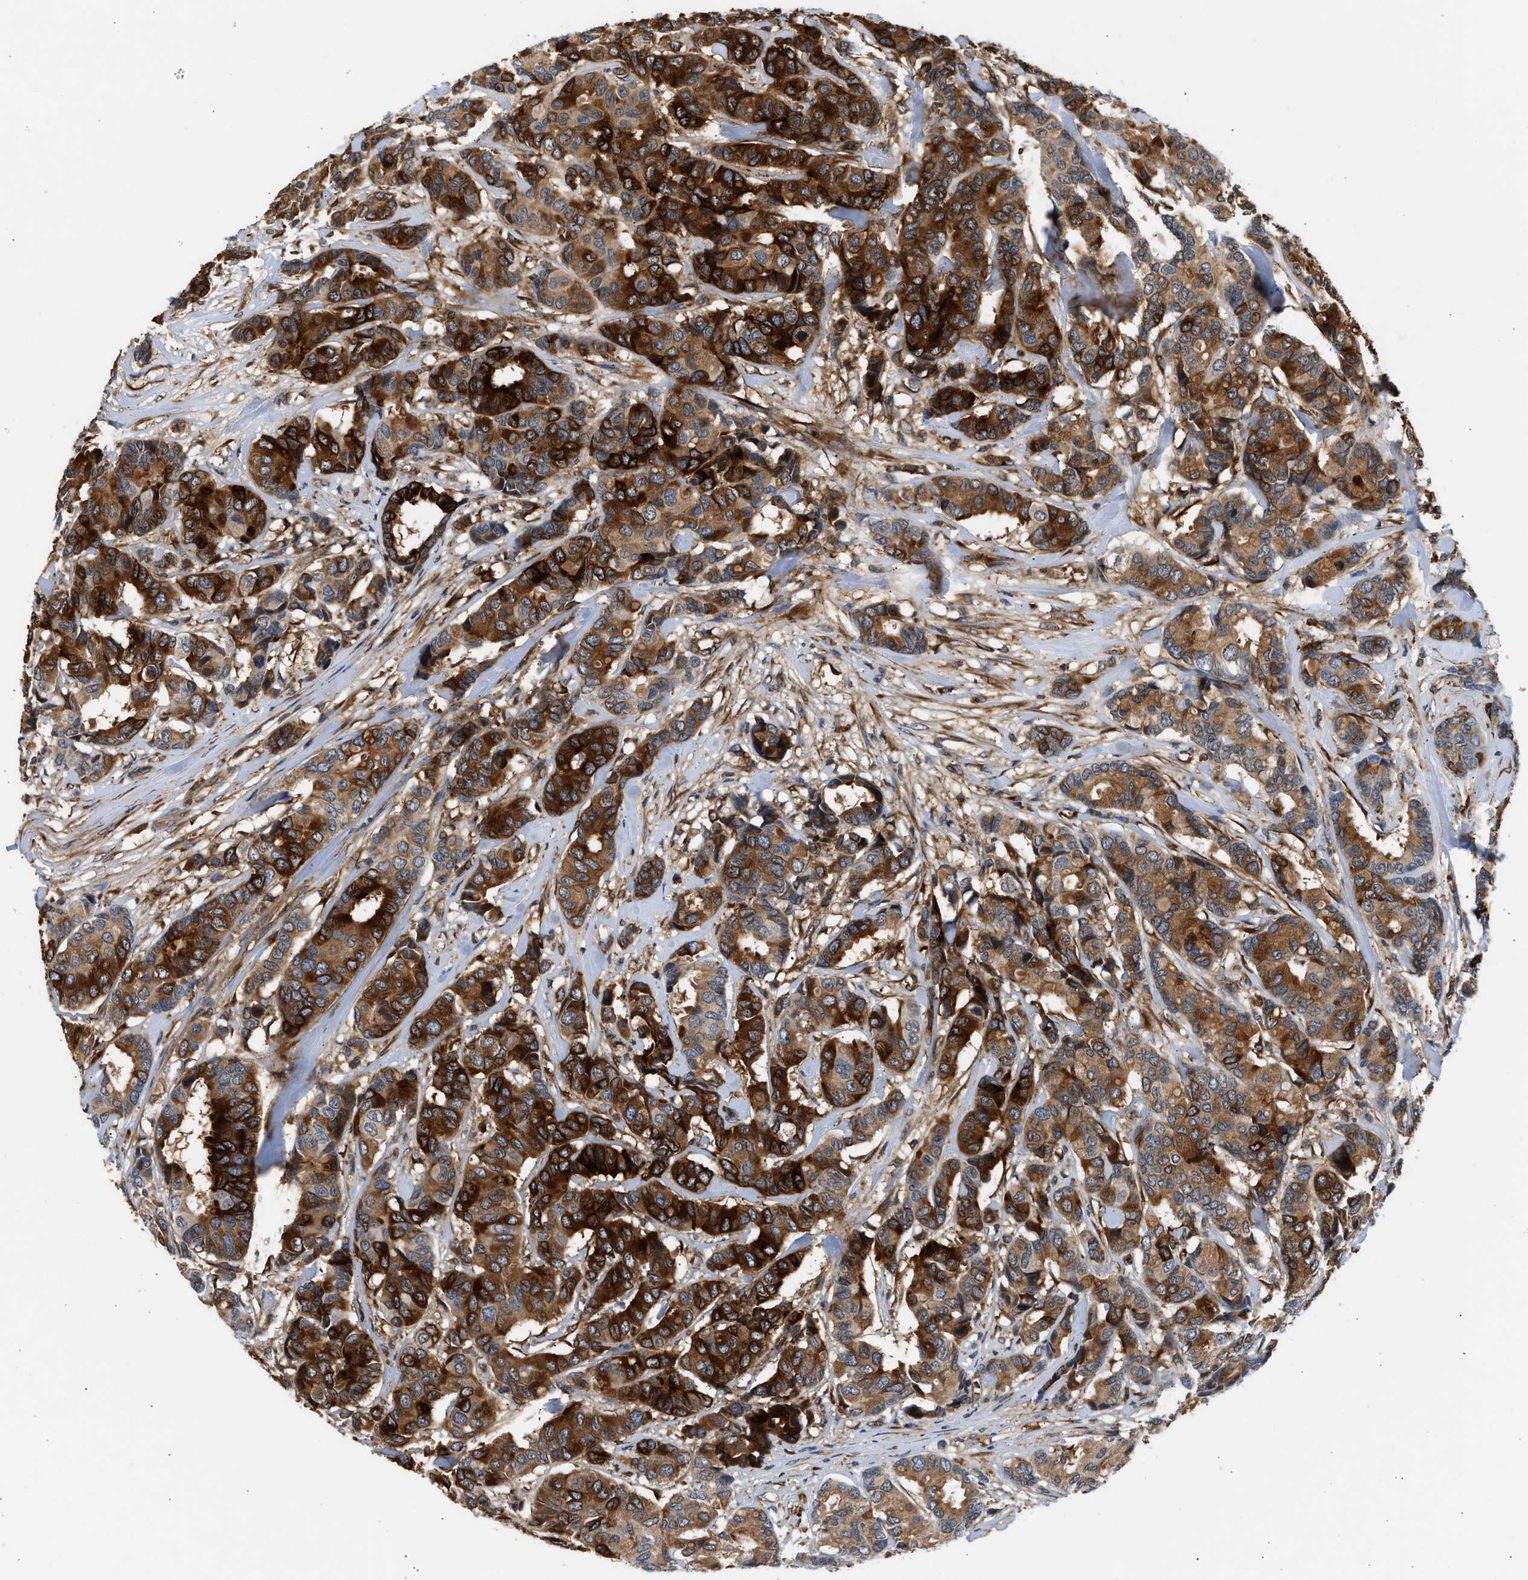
{"staining": {"intensity": "strong", "quantity": ">75%", "location": "cytoplasmic/membranous"}, "tissue": "breast cancer", "cell_type": "Tumor cells", "image_type": "cancer", "snomed": [{"axis": "morphology", "description": "Duct carcinoma"}, {"axis": "topography", "description": "Breast"}], "caption": "Breast cancer (intraductal carcinoma) stained with a protein marker reveals strong staining in tumor cells.", "gene": "RAB31", "patient": {"sex": "female", "age": 87}}